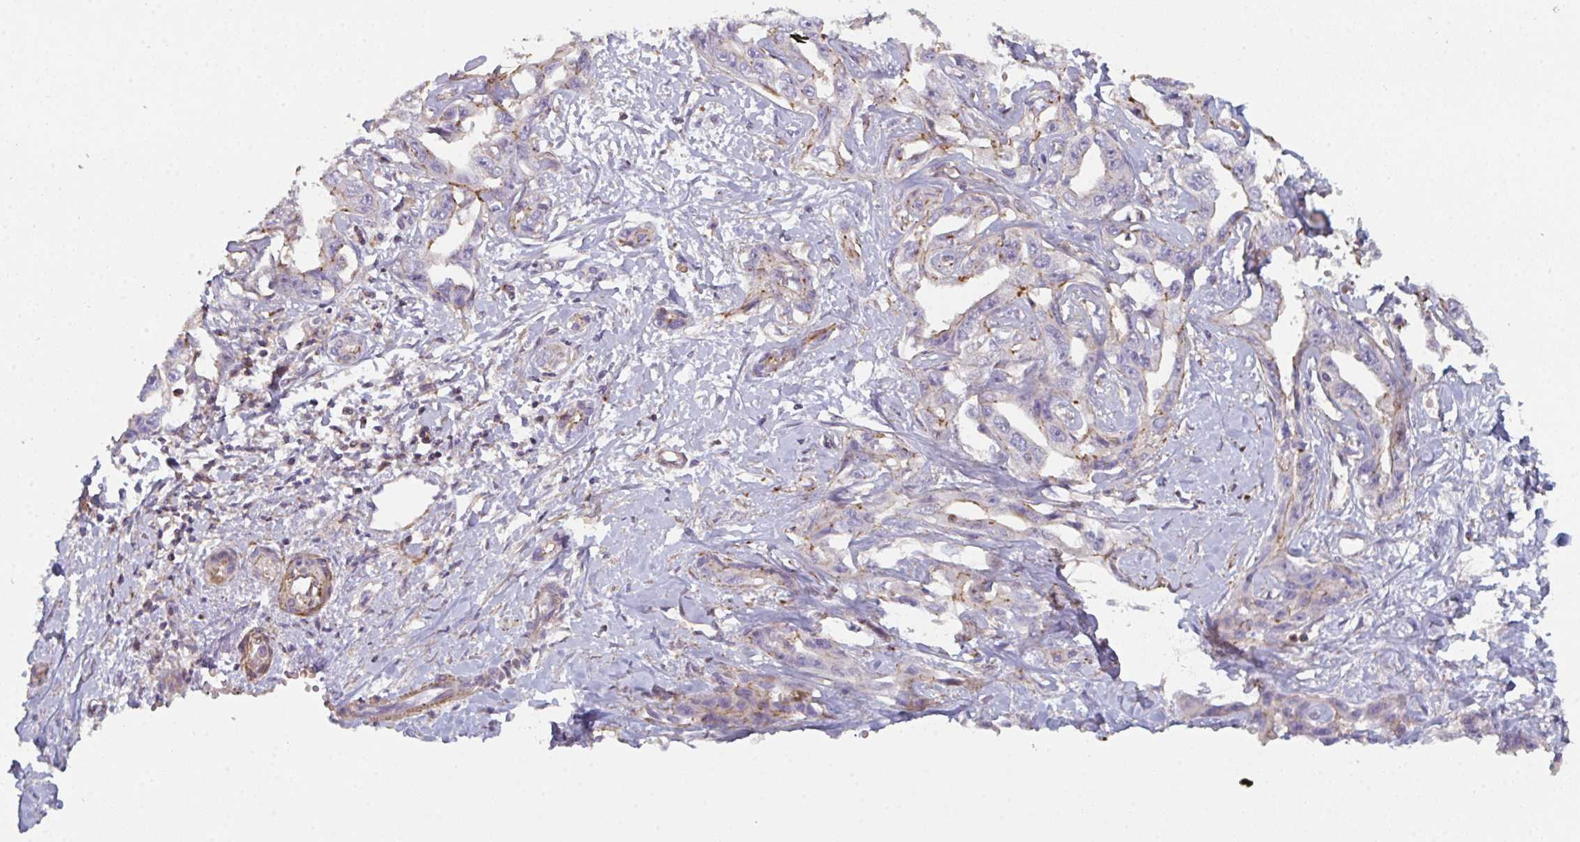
{"staining": {"intensity": "negative", "quantity": "none", "location": "none"}, "tissue": "liver cancer", "cell_type": "Tumor cells", "image_type": "cancer", "snomed": [{"axis": "morphology", "description": "Cholangiocarcinoma"}, {"axis": "topography", "description": "Liver"}], "caption": "Immunohistochemical staining of liver cancer (cholangiocarcinoma) reveals no significant staining in tumor cells.", "gene": "FZD2", "patient": {"sex": "male", "age": 59}}